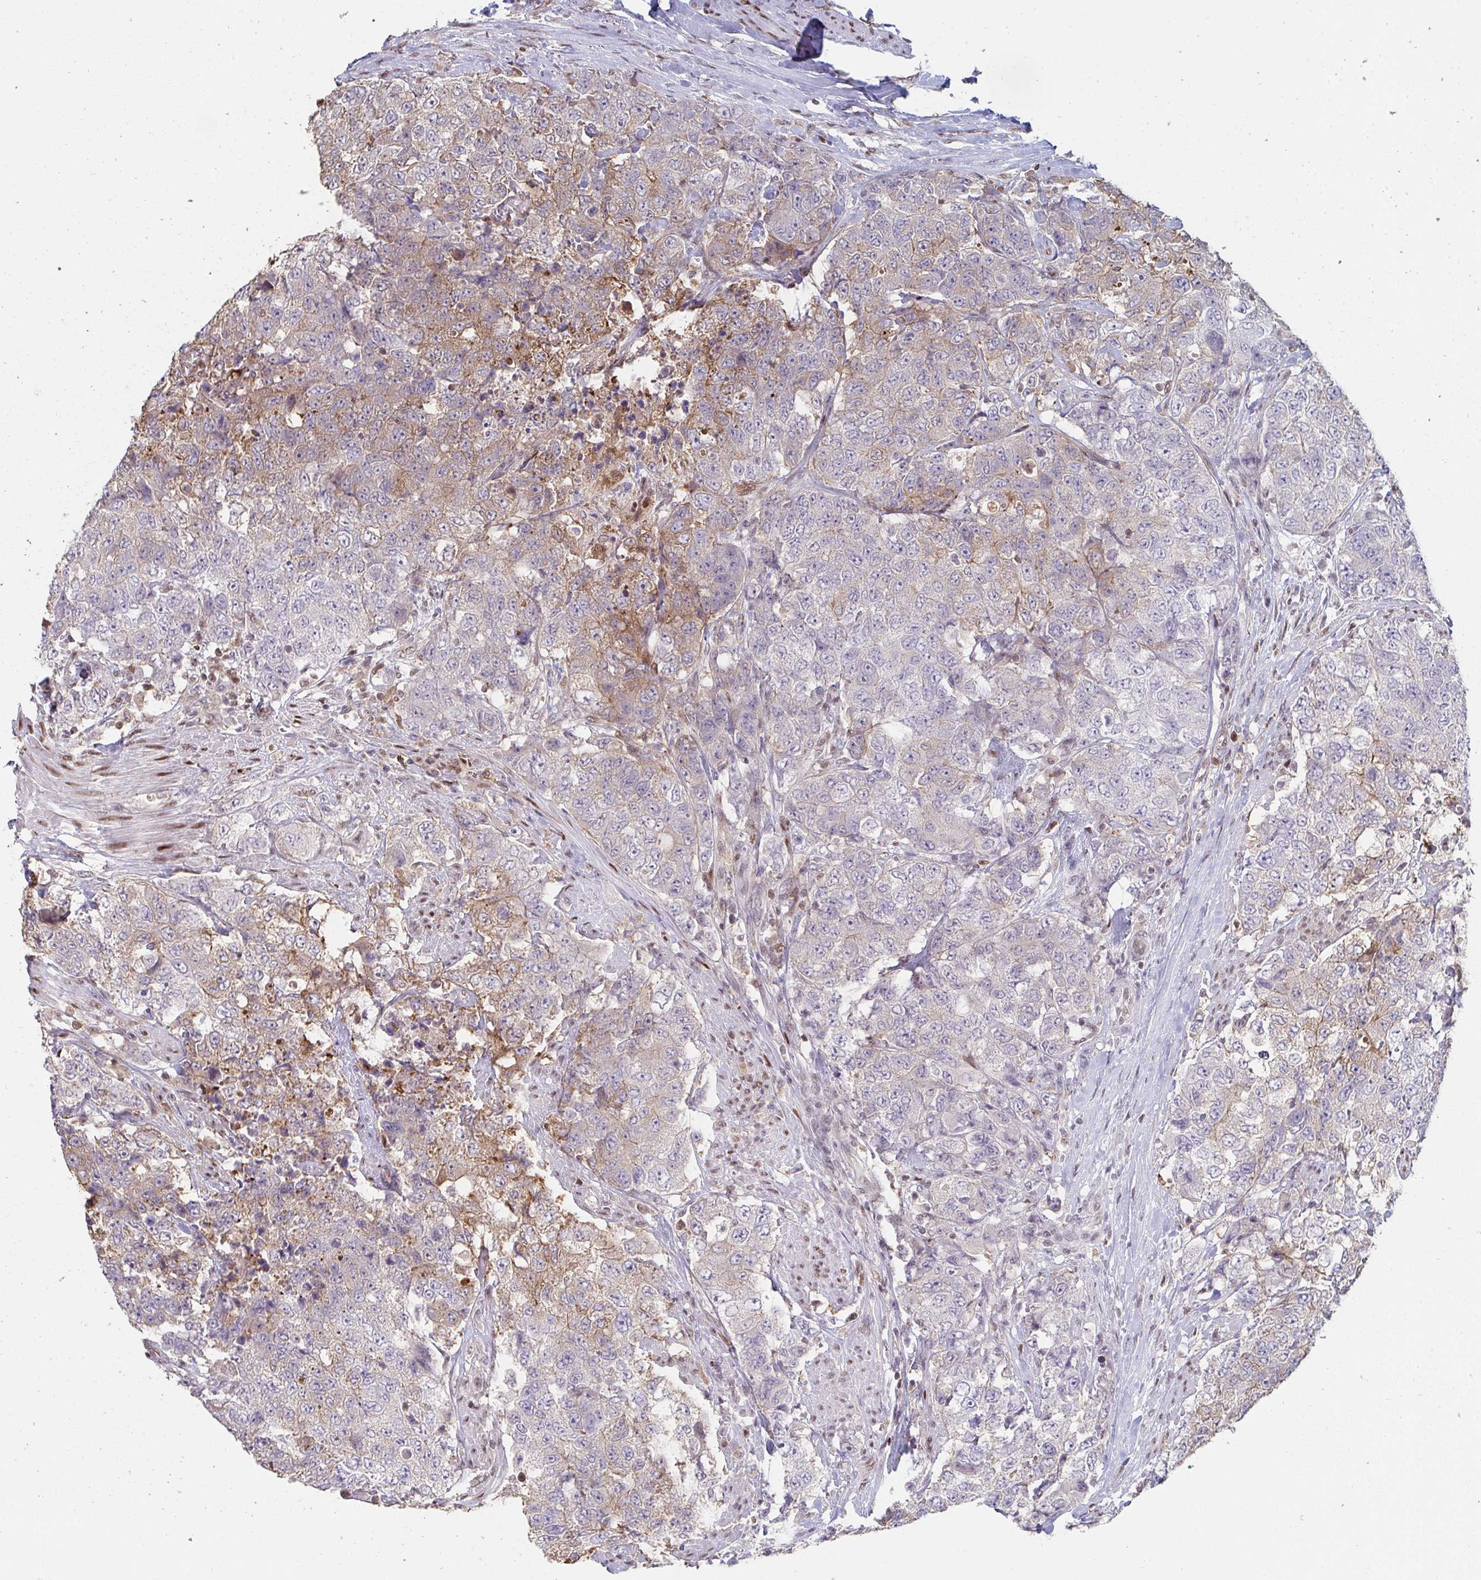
{"staining": {"intensity": "moderate", "quantity": "<25%", "location": "cytoplasmic/membranous"}, "tissue": "urothelial cancer", "cell_type": "Tumor cells", "image_type": "cancer", "snomed": [{"axis": "morphology", "description": "Urothelial carcinoma, High grade"}, {"axis": "topography", "description": "Urinary bladder"}], "caption": "Immunohistochemical staining of urothelial carcinoma (high-grade) demonstrates moderate cytoplasmic/membranous protein positivity in about <25% of tumor cells.", "gene": "ACD", "patient": {"sex": "female", "age": 78}}